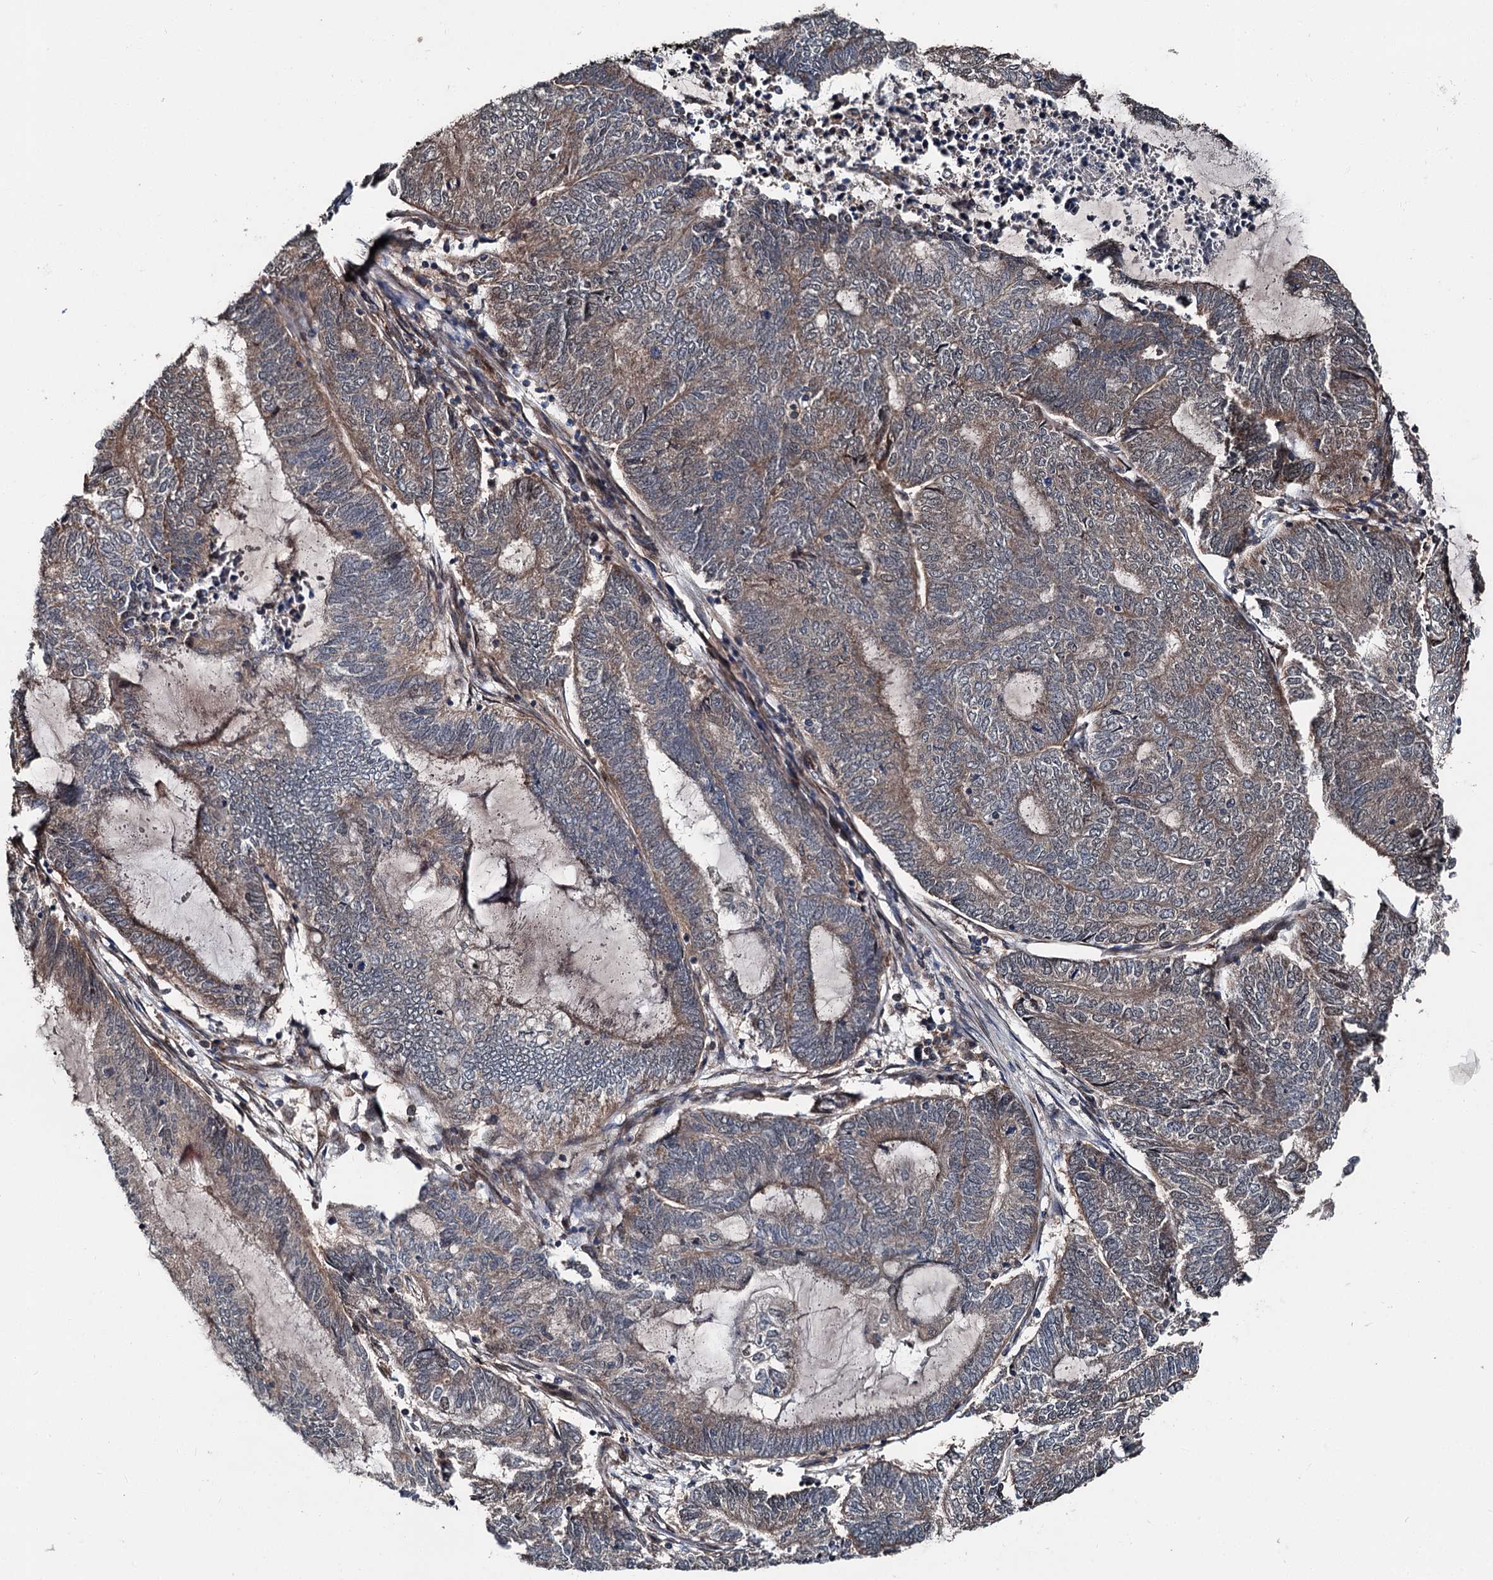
{"staining": {"intensity": "weak", "quantity": "25%-75%", "location": "cytoplasmic/membranous"}, "tissue": "endometrial cancer", "cell_type": "Tumor cells", "image_type": "cancer", "snomed": [{"axis": "morphology", "description": "Adenocarcinoma, NOS"}, {"axis": "topography", "description": "Uterus"}, {"axis": "topography", "description": "Endometrium"}], "caption": "Endometrial cancer (adenocarcinoma) stained with a brown dye demonstrates weak cytoplasmic/membranous positive positivity in approximately 25%-75% of tumor cells.", "gene": "PSMD13", "patient": {"sex": "female", "age": 70}}